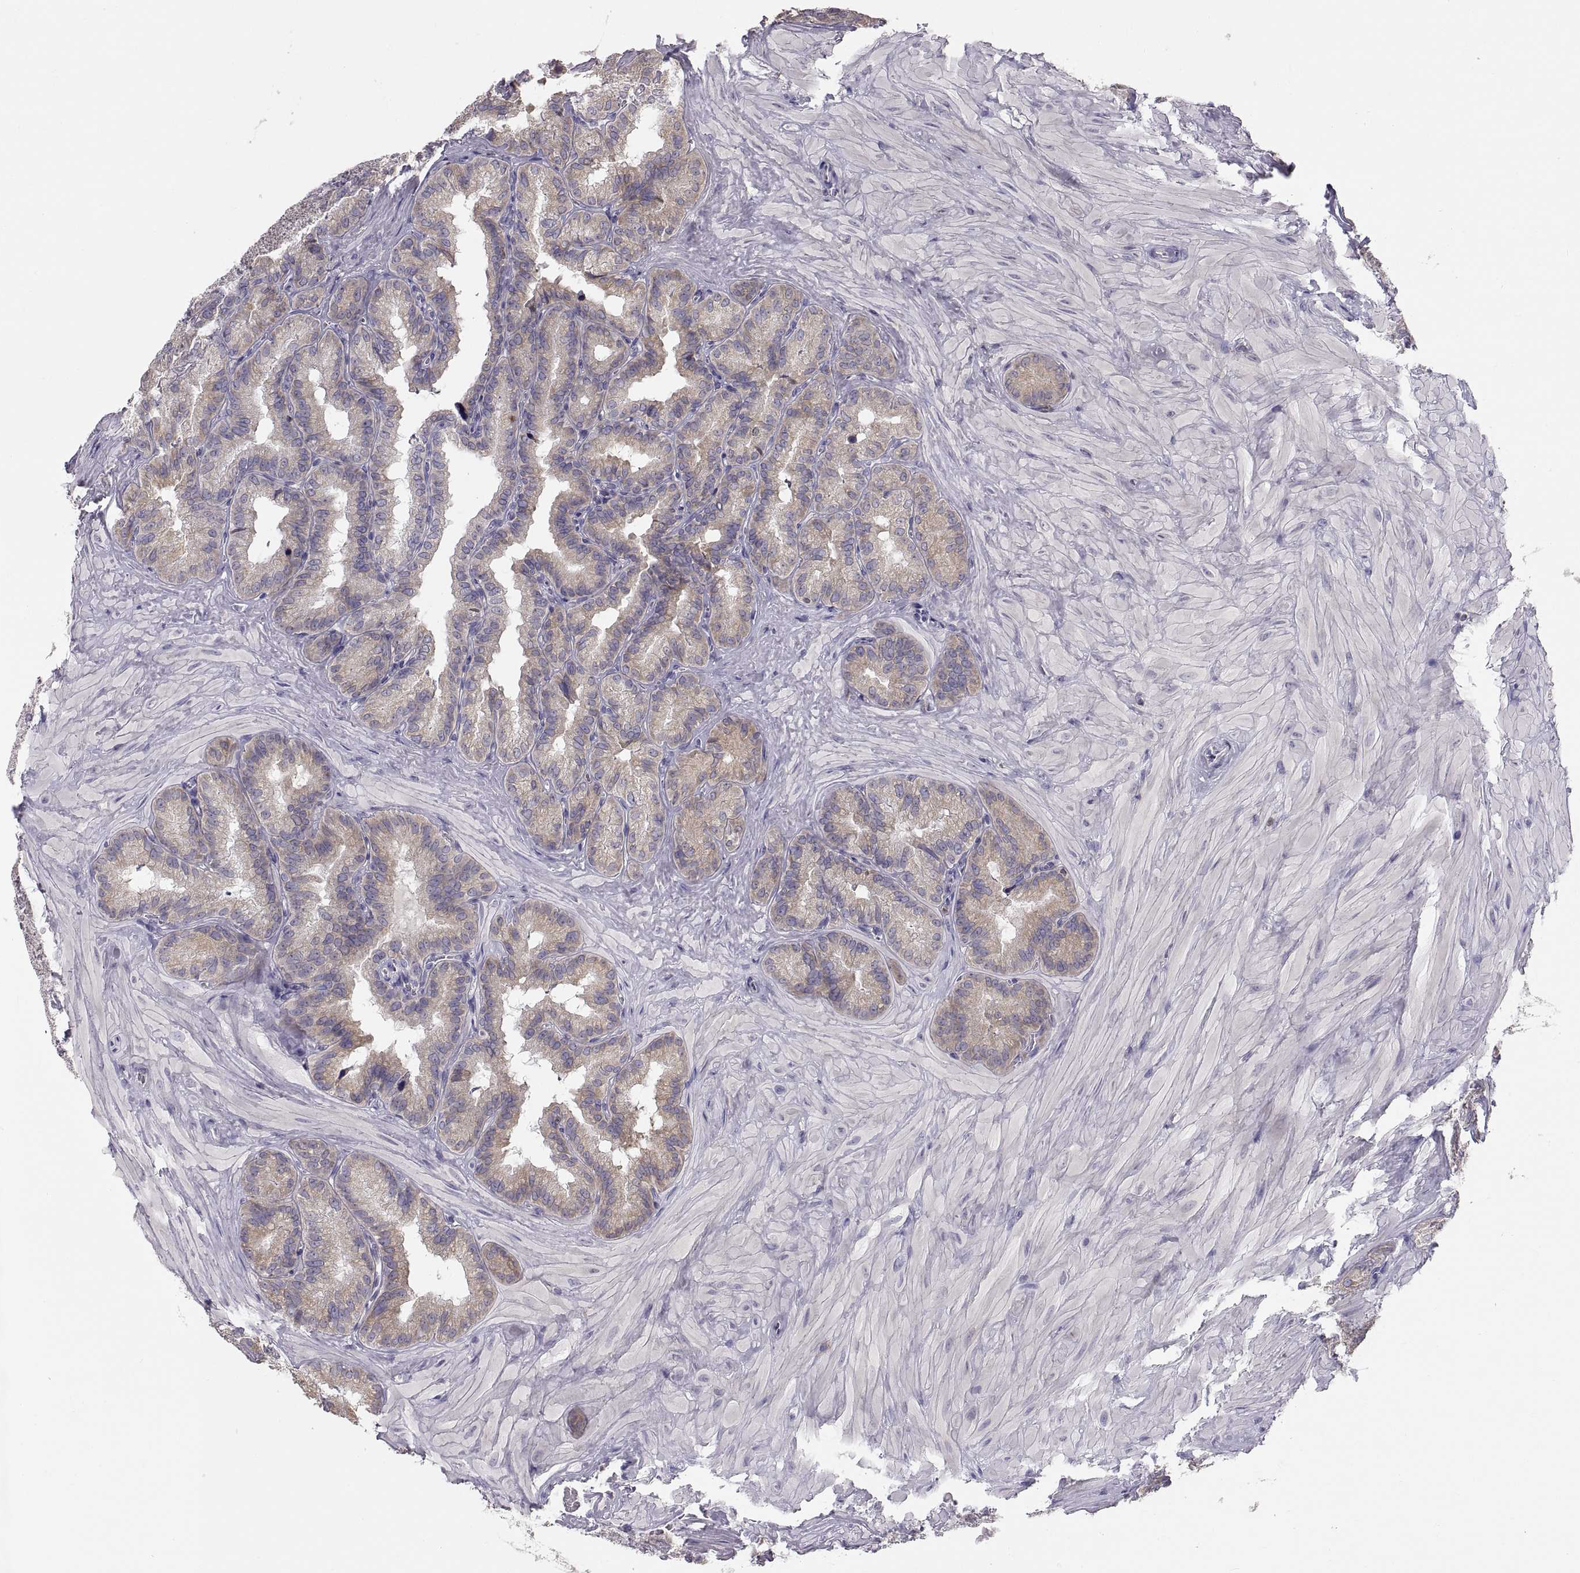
{"staining": {"intensity": "weak", "quantity": "25%-75%", "location": "cytoplasmic/membranous"}, "tissue": "seminal vesicle", "cell_type": "Glandular cells", "image_type": "normal", "snomed": [{"axis": "morphology", "description": "Normal tissue, NOS"}, {"axis": "topography", "description": "Seminal veicle"}], "caption": "Weak cytoplasmic/membranous positivity is present in about 25%-75% of glandular cells in benign seminal vesicle. (Brightfield microscopy of DAB IHC at high magnification).", "gene": "ERO1A", "patient": {"sex": "male", "age": 37}}